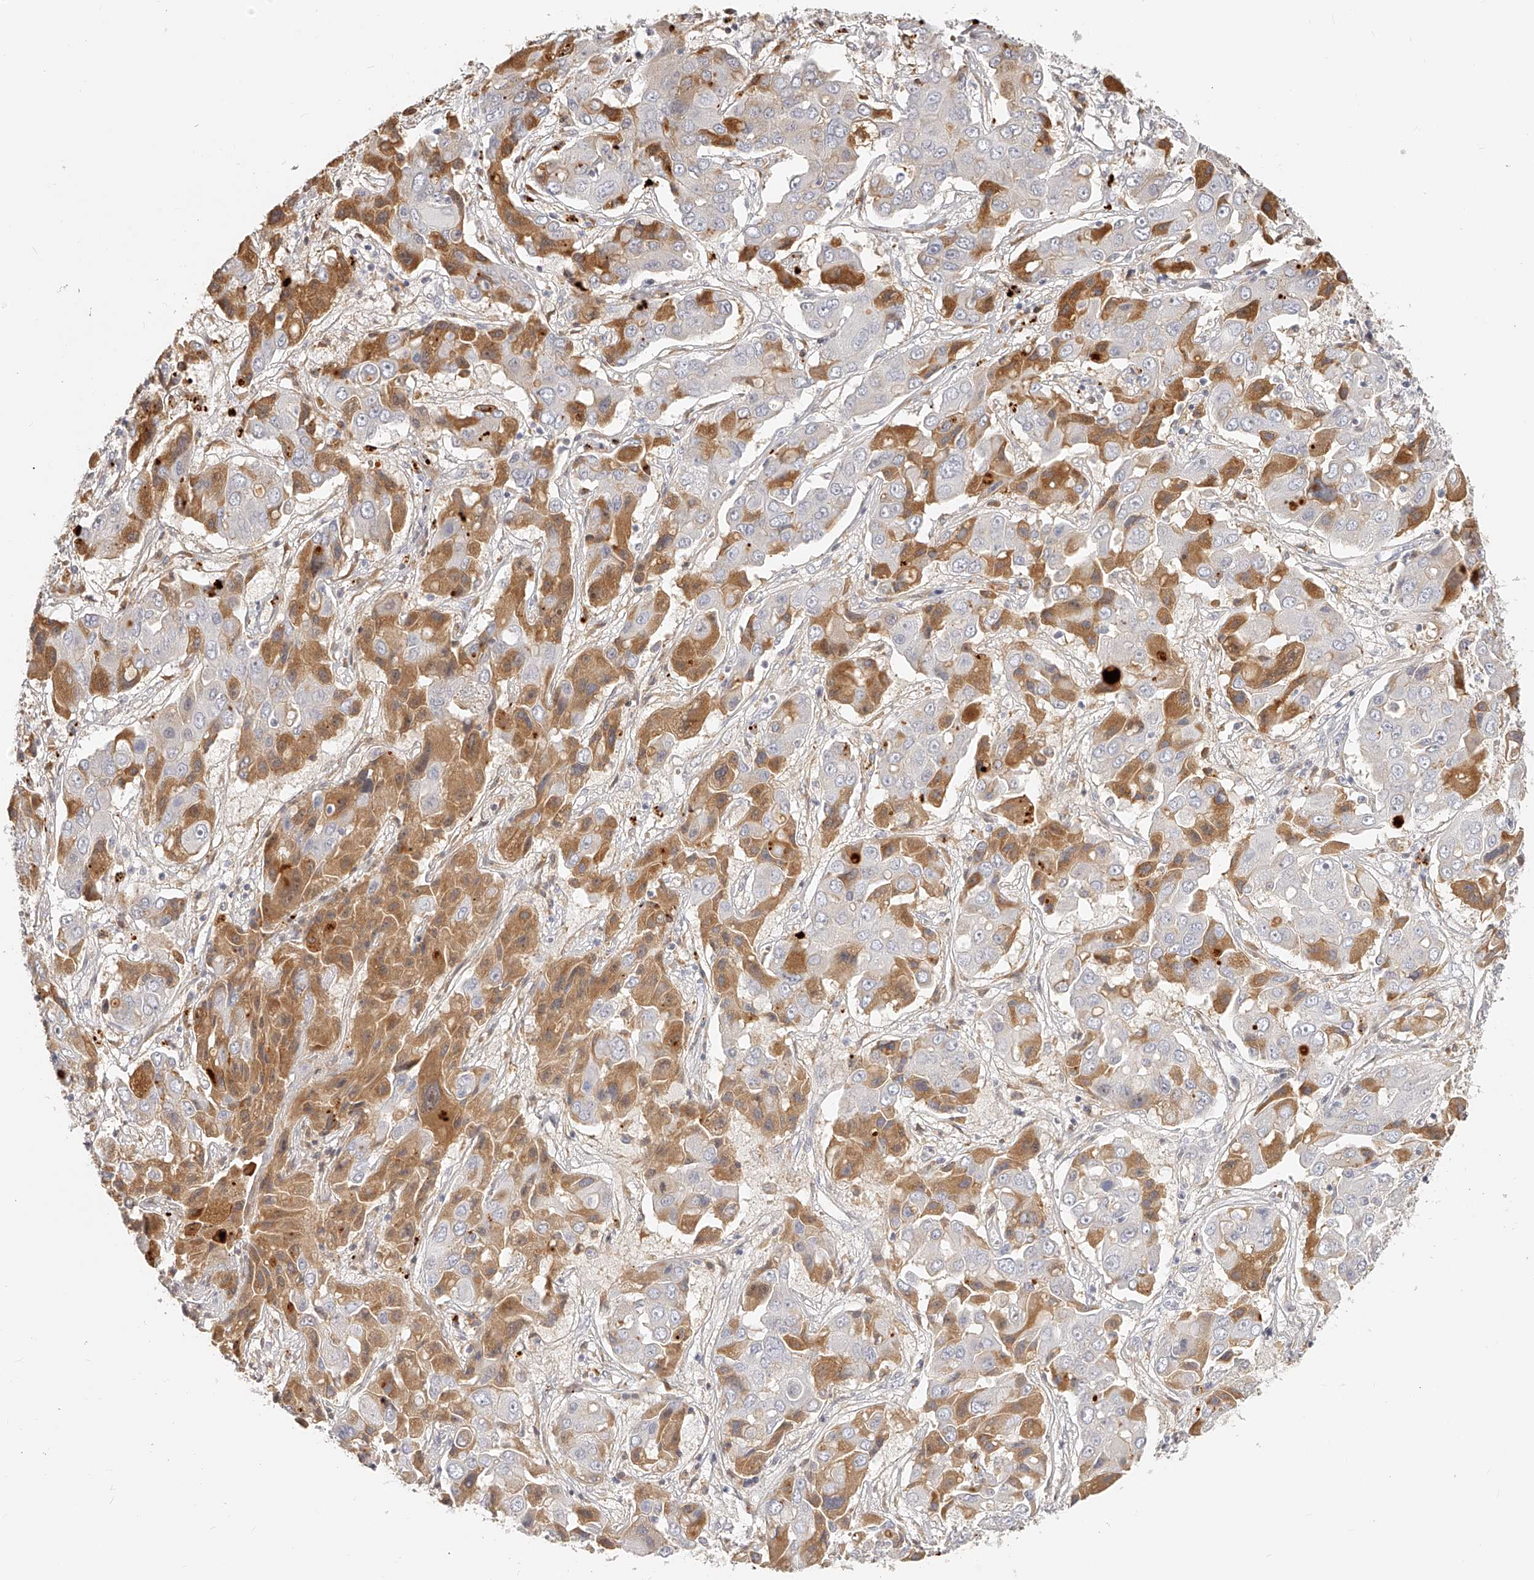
{"staining": {"intensity": "moderate", "quantity": "25%-75%", "location": "cytoplasmic/membranous"}, "tissue": "liver cancer", "cell_type": "Tumor cells", "image_type": "cancer", "snomed": [{"axis": "morphology", "description": "Cholangiocarcinoma"}, {"axis": "topography", "description": "Liver"}], "caption": "Liver cancer (cholangiocarcinoma) stained for a protein (brown) displays moderate cytoplasmic/membranous positive staining in approximately 25%-75% of tumor cells.", "gene": "ITGB3", "patient": {"sex": "male", "age": 67}}